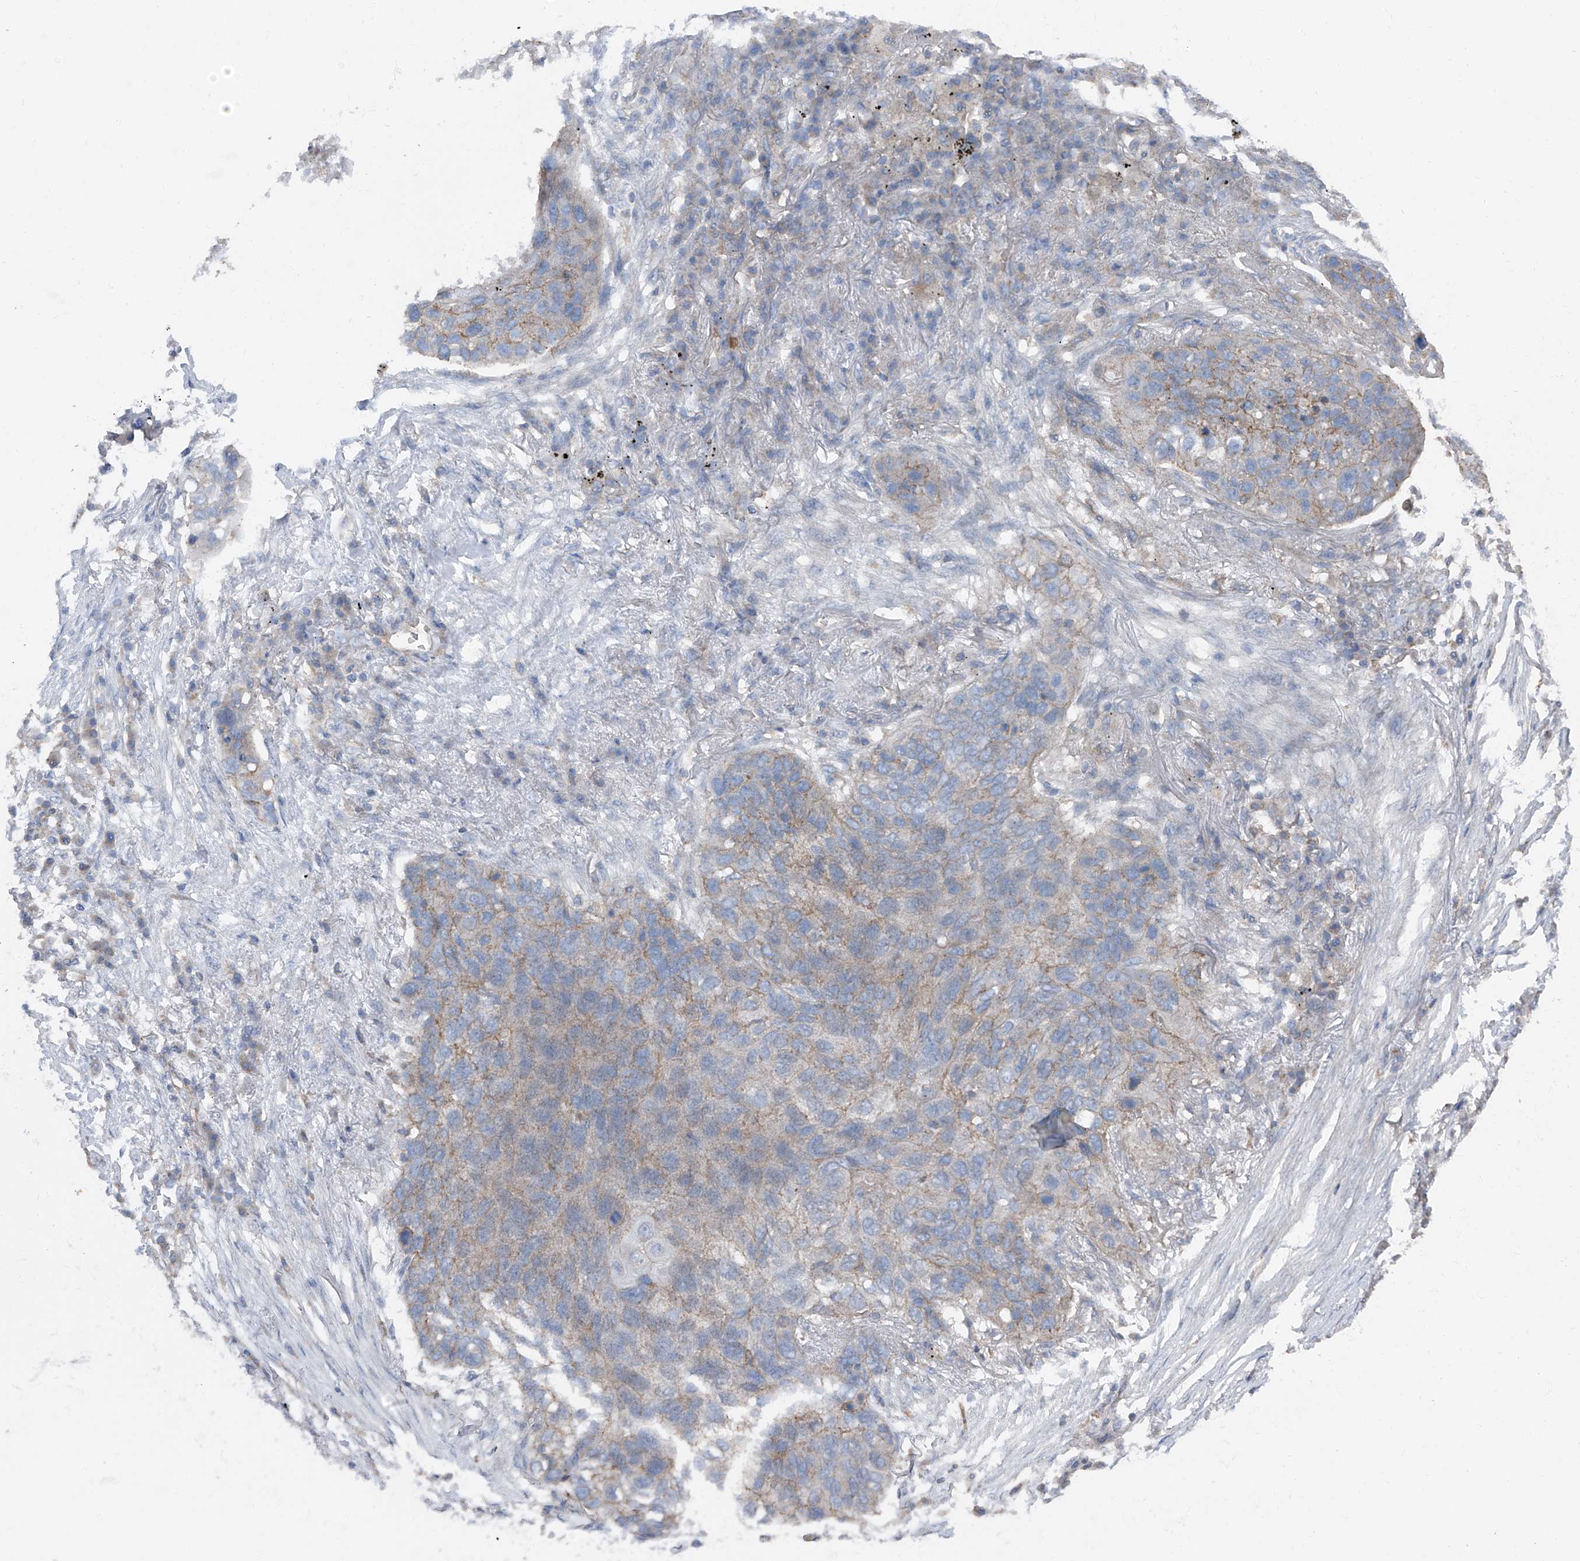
{"staining": {"intensity": "negative", "quantity": "none", "location": "none"}, "tissue": "lung cancer", "cell_type": "Tumor cells", "image_type": "cancer", "snomed": [{"axis": "morphology", "description": "Squamous cell carcinoma, NOS"}, {"axis": "topography", "description": "Lung"}], "caption": "Immunohistochemistry micrograph of neoplastic tissue: squamous cell carcinoma (lung) stained with DAB (3,3'-diaminobenzidine) displays no significant protein expression in tumor cells.", "gene": "GPR142", "patient": {"sex": "female", "age": 63}}